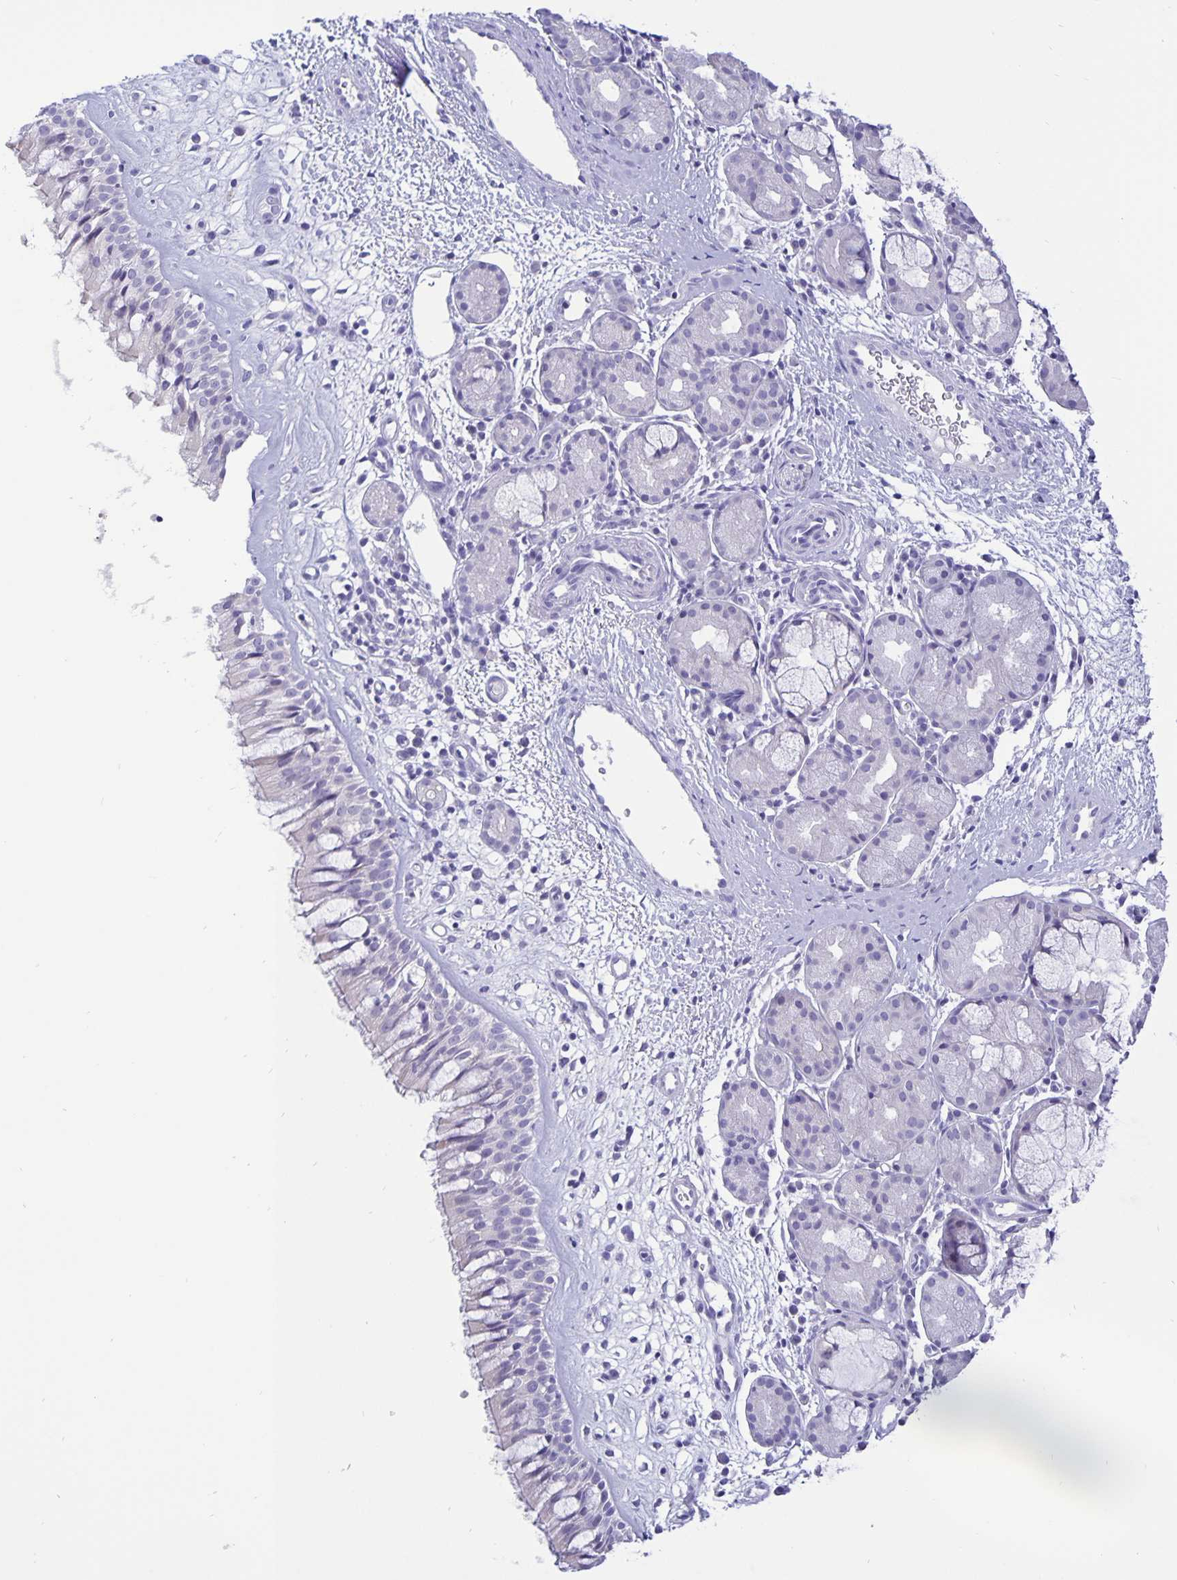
{"staining": {"intensity": "negative", "quantity": "none", "location": "none"}, "tissue": "nasopharynx", "cell_type": "Respiratory epithelial cells", "image_type": "normal", "snomed": [{"axis": "morphology", "description": "Normal tissue, NOS"}, {"axis": "topography", "description": "Nasopharynx"}], "caption": "Immunohistochemistry (IHC) micrograph of normal nasopharynx: nasopharynx stained with DAB demonstrates no significant protein positivity in respiratory epithelial cells.", "gene": "ERMN", "patient": {"sex": "male", "age": 65}}